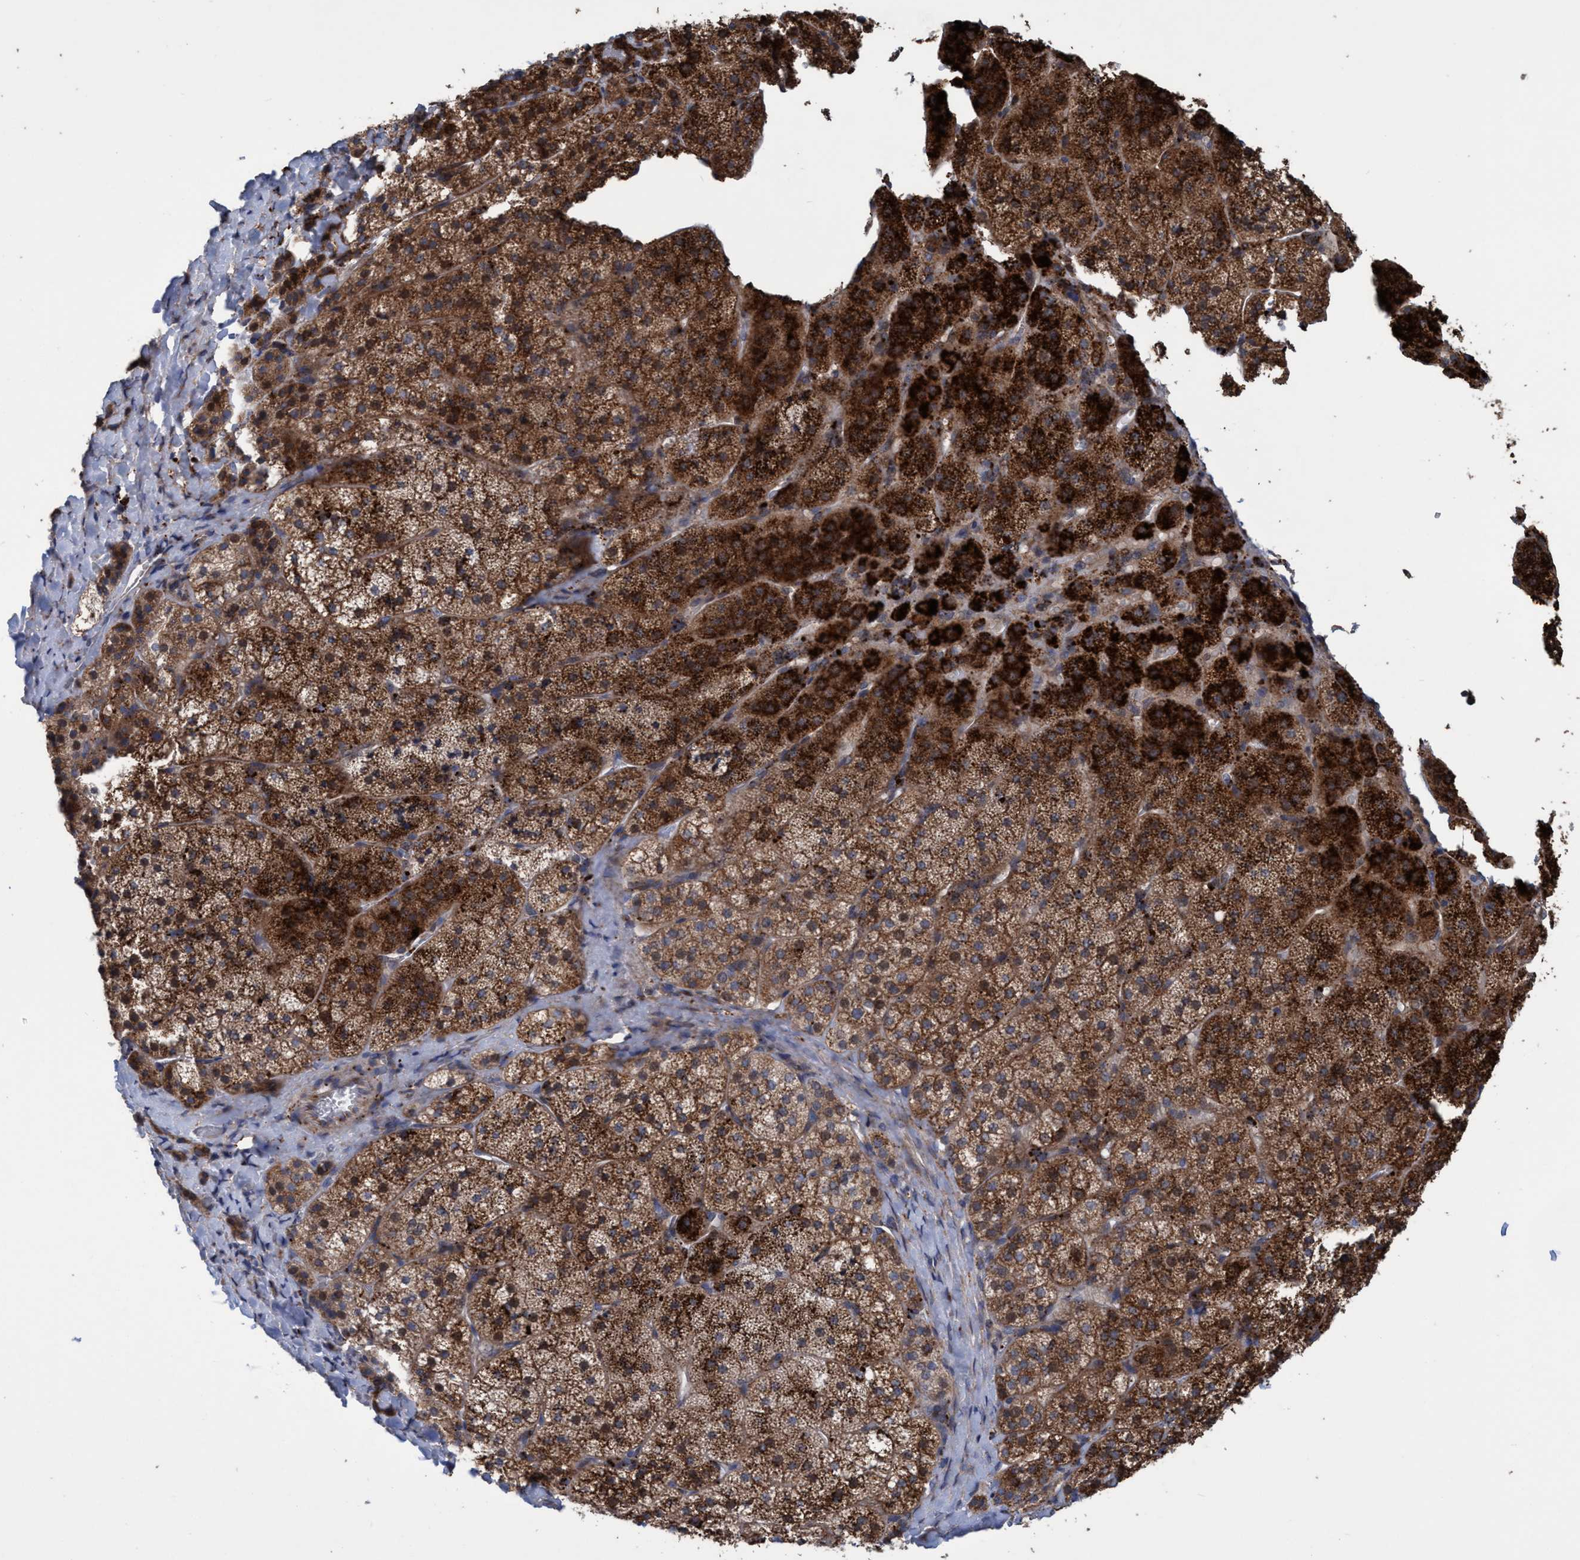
{"staining": {"intensity": "strong", "quantity": ">75%", "location": "cytoplasmic/membranous"}, "tissue": "adrenal gland", "cell_type": "Glandular cells", "image_type": "normal", "snomed": [{"axis": "morphology", "description": "Normal tissue, NOS"}, {"axis": "topography", "description": "Adrenal gland"}], "caption": "High-magnification brightfield microscopy of normal adrenal gland stained with DAB (3,3'-diaminobenzidine) (brown) and counterstained with hematoxylin (blue). glandular cells exhibit strong cytoplasmic/membranous expression is seen in about>75% of cells.", "gene": "BBS9", "patient": {"sex": "female", "age": 44}}